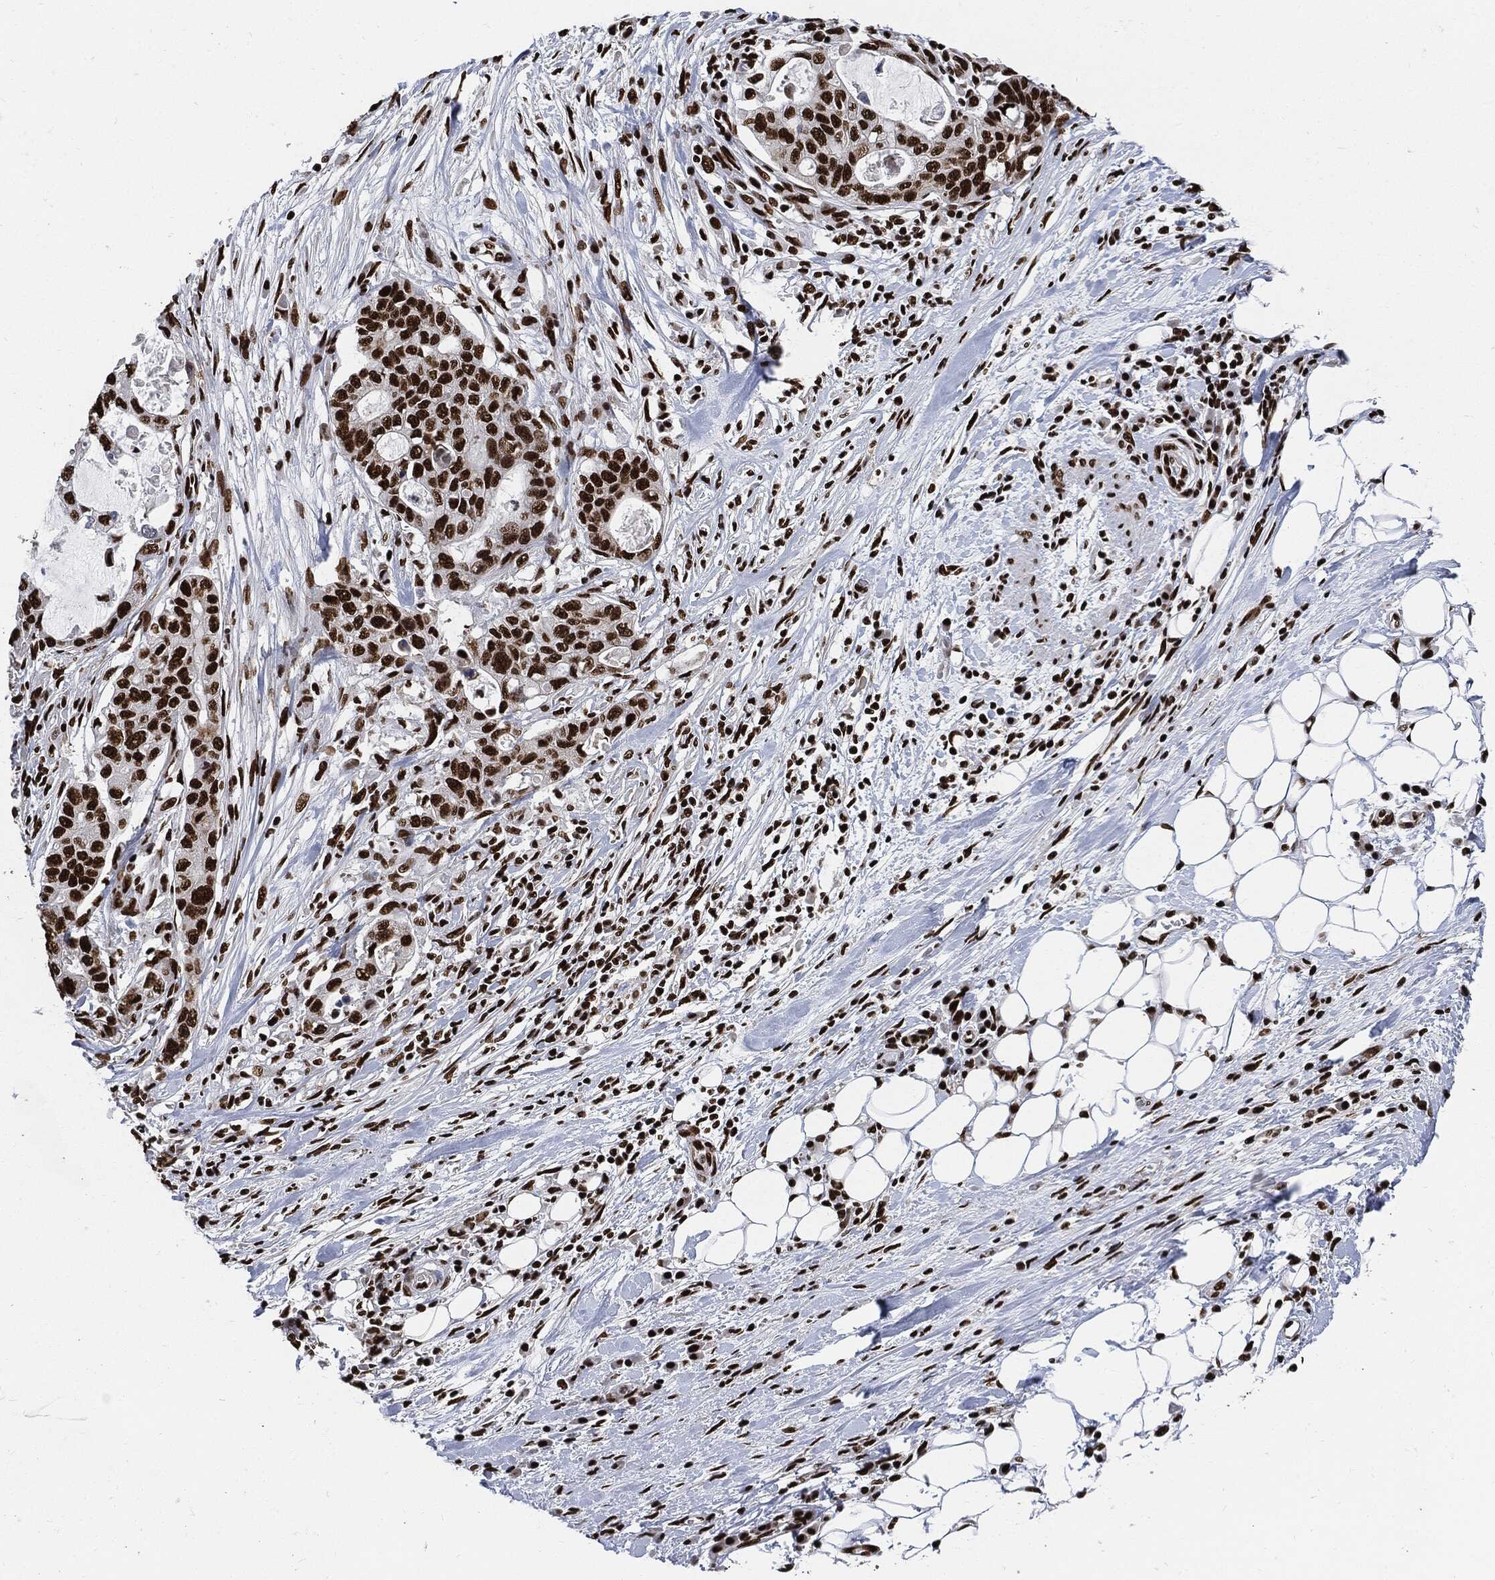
{"staining": {"intensity": "strong", "quantity": ">75%", "location": "nuclear"}, "tissue": "stomach cancer", "cell_type": "Tumor cells", "image_type": "cancer", "snomed": [{"axis": "morphology", "description": "Adenocarcinoma, NOS"}, {"axis": "topography", "description": "Stomach"}], "caption": "Stomach cancer (adenocarcinoma) tissue demonstrates strong nuclear staining in about >75% of tumor cells Using DAB (brown) and hematoxylin (blue) stains, captured at high magnification using brightfield microscopy.", "gene": "RECQL", "patient": {"sex": "male", "age": 54}}